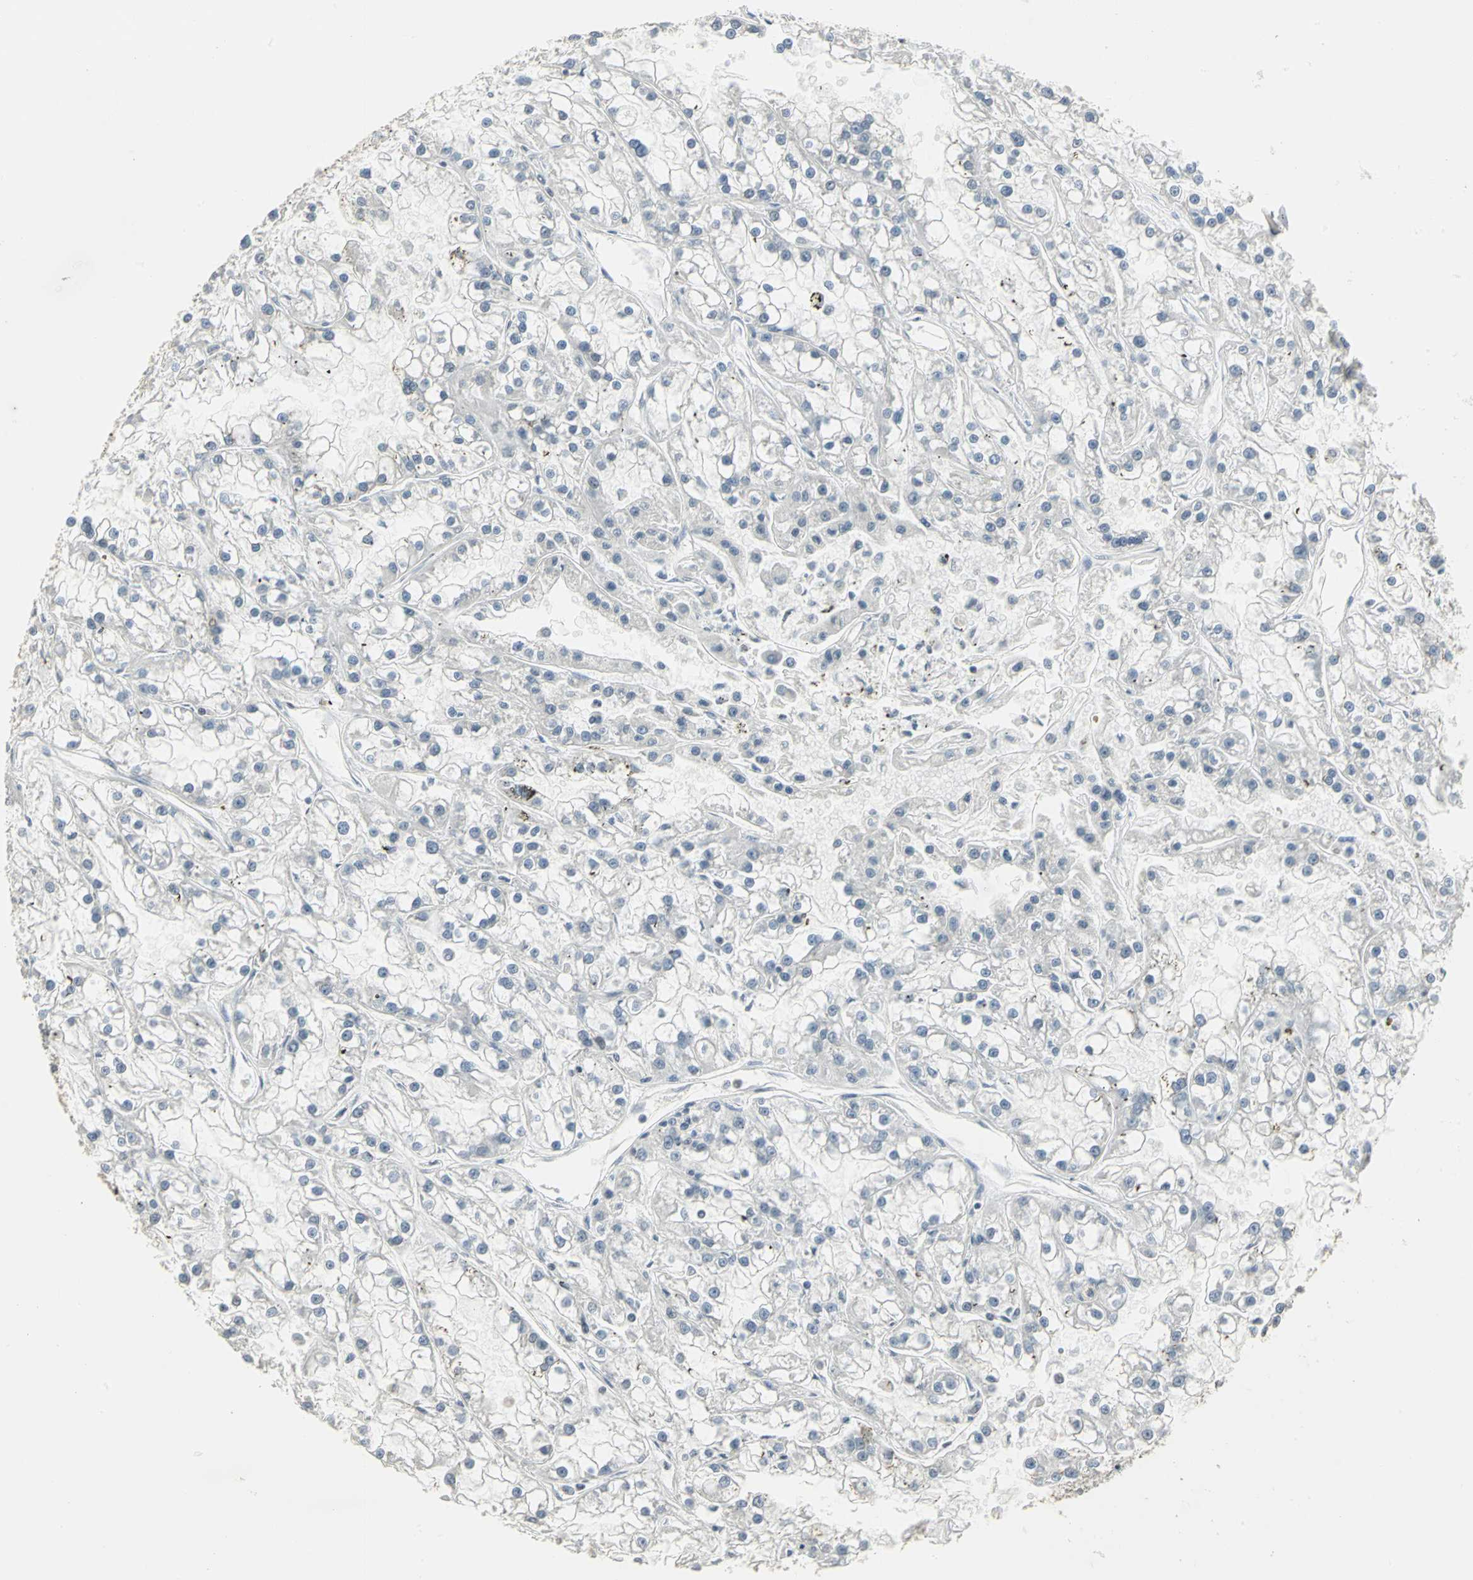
{"staining": {"intensity": "negative", "quantity": "none", "location": "none"}, "tissue": "renal cancer", "cell_type": "Tumor cells", "image_type": "cancer", "snomed": [{"axis": "morphology", "description": "Adenocarcinoma, NOS"}, {"axis": "topography", "description": "Kidney"}], "caption": "Photomicrograph shows no protein expression in tumor cells of renal cancer (adenocarcinoma) tissue.", "gene": "CBX3", "patient": {"sex": "female", "age": 52}}